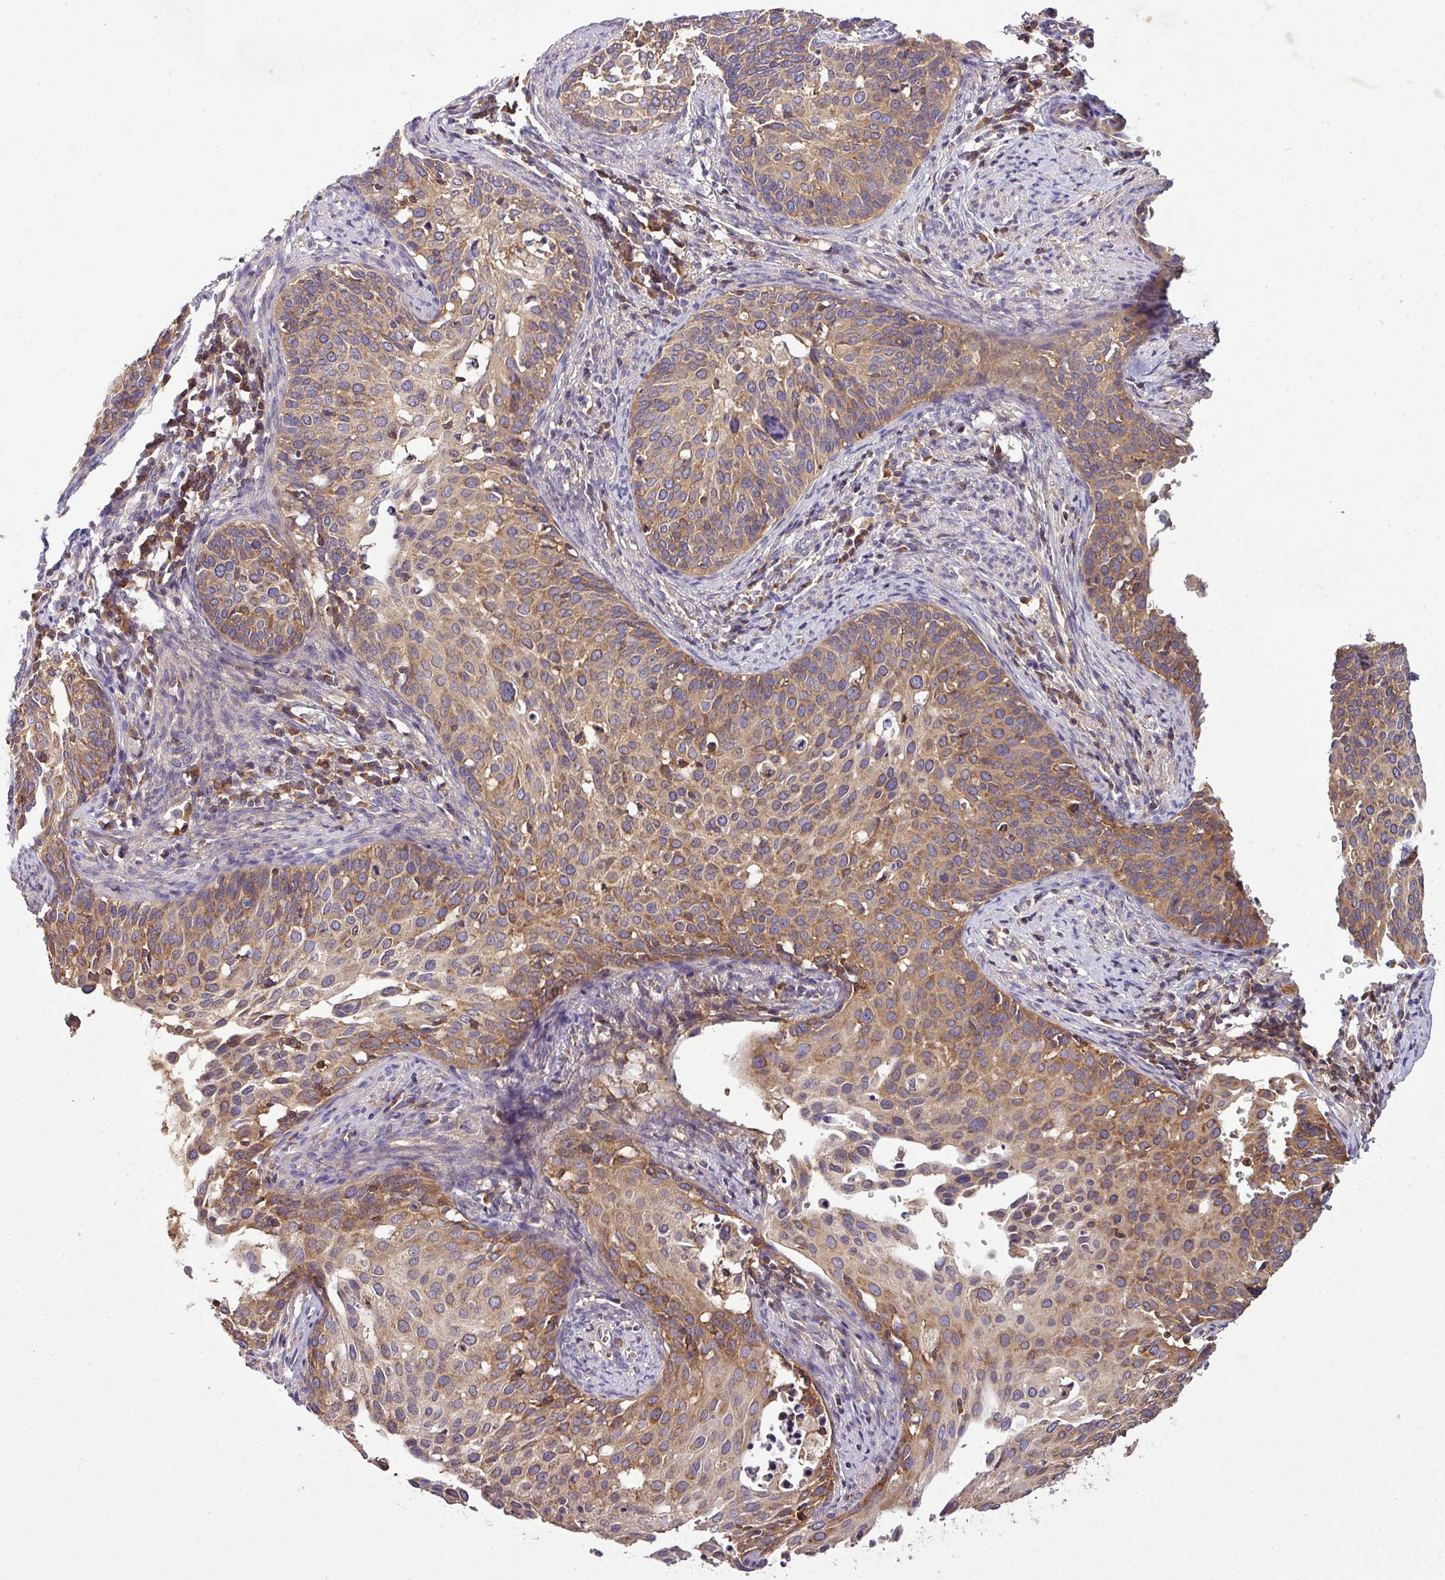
{"staining": {"intensity": "moderate", "quantity": ">75%", "location": "cytoplasmic/membranous"}, "tissue": "cervical cancer", "cell_type": "Tumor cells", "image_type": "cancer", "snomed": [{"axis": "morphology", "description": "Squamous cell carcinoma, NOS"}, {"axis": "topography", "description": "Cervix"}], "caption": "Protein analysis of cervical cancer tissue shows moderate cytoplasmic/membranous positivity in approximately >75% of tumor cells. The staining is performed using DAB brown chromogen to label protein expression. The nuclei are counter-stained blue using hematoxylin.", "gene": "LRRC74B", "patient": {"sex": "female", "age": 44}}